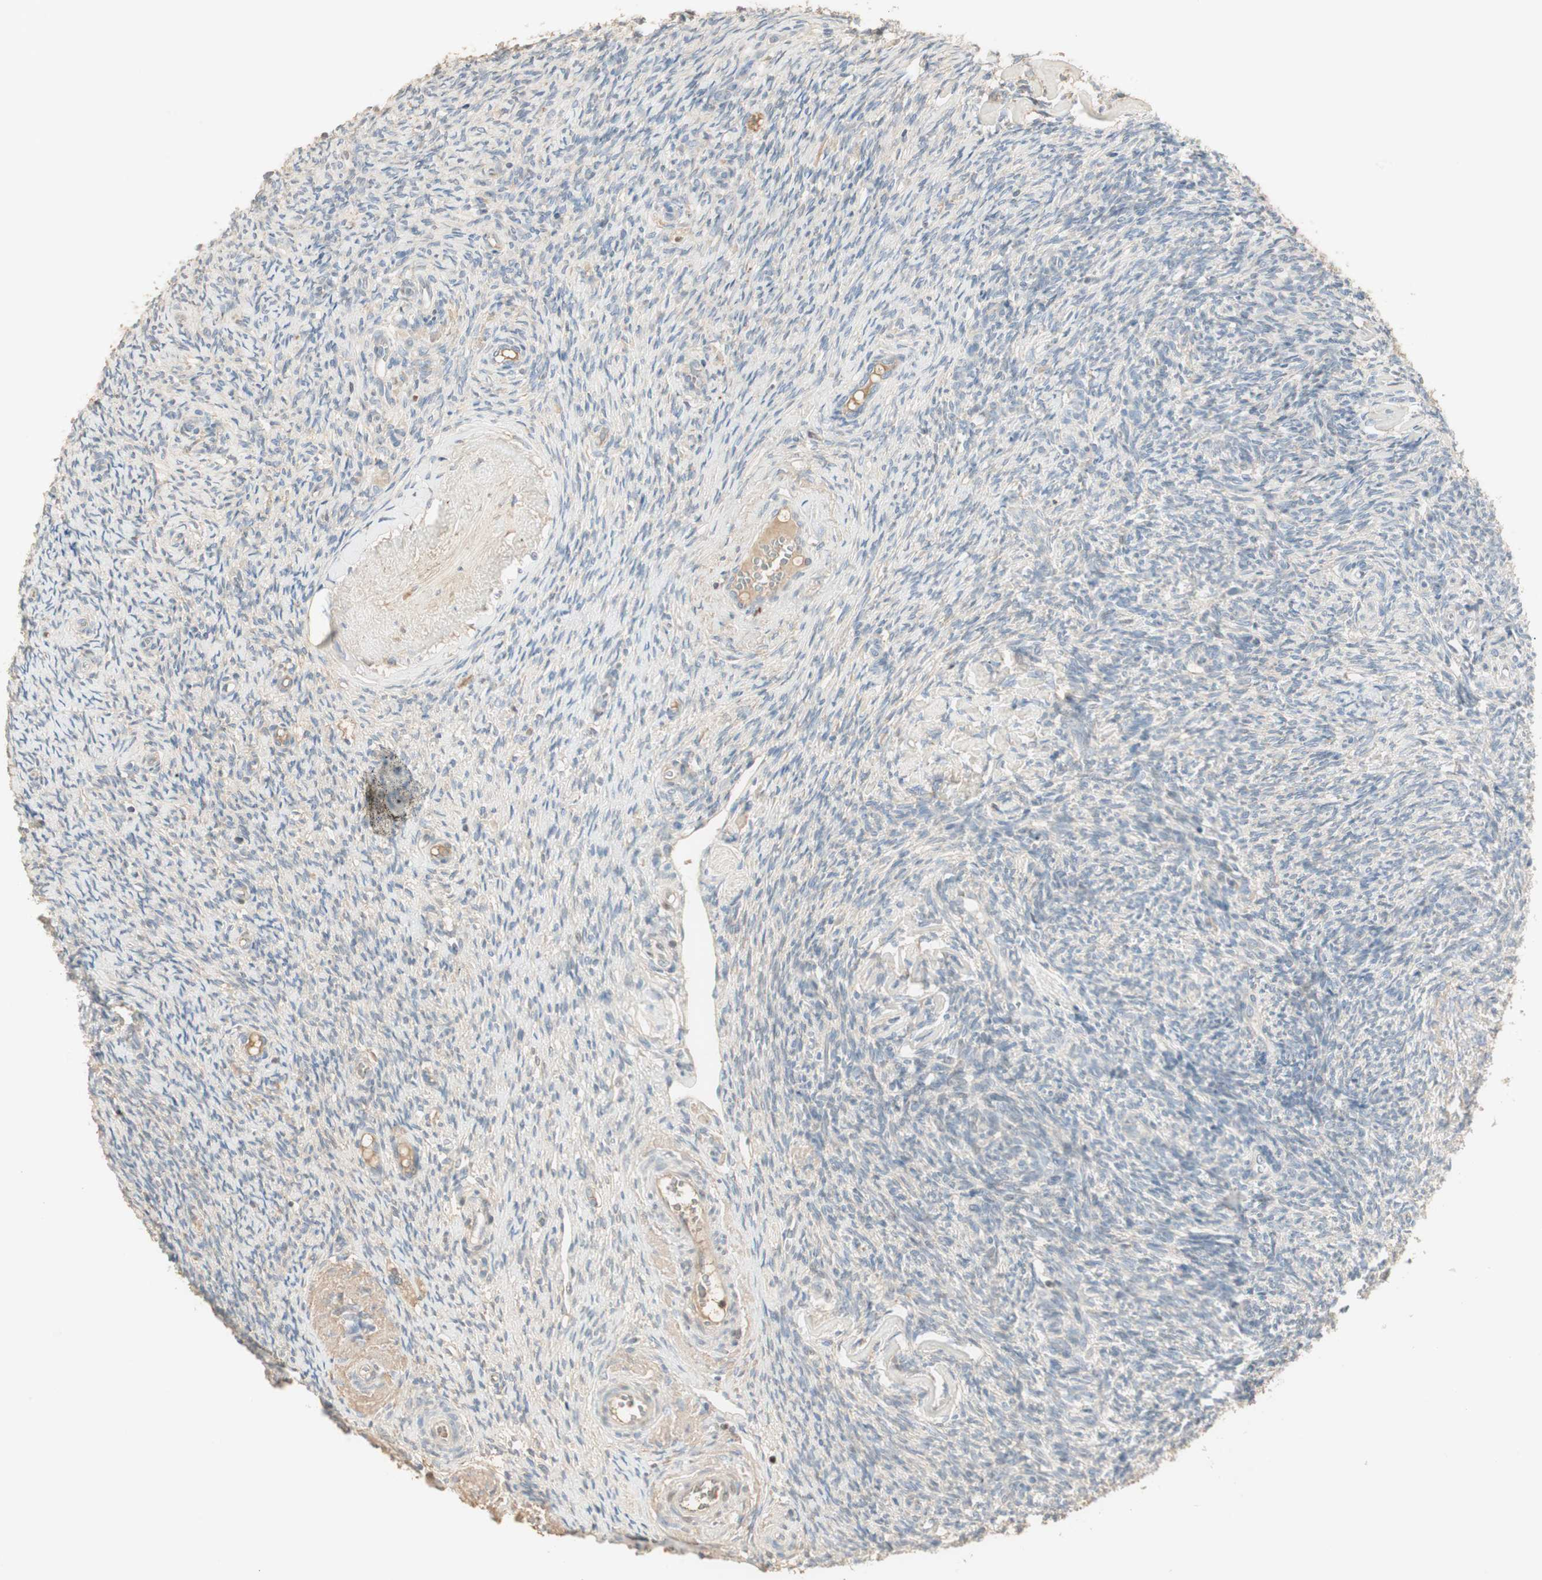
{"staining": {"intensity": "weak", "quantity": "<25%", "location": "cytoplasmic/membranous"}, "tissue": "ovary", "cell_type": "Ovarian stroma cells", "image_type": "normal", "snomed": [{"axis": "morphology", "description": "Normal tissue, NOS"}, {"axis": "topography", "description": "Ovary"}], "caption": "Immunohistochemical staining of normal ovary reveals no significant staining in ovarian stroma cells.", "gene": "RUNX2", "patient": {"sex": "female", "age": 60}}